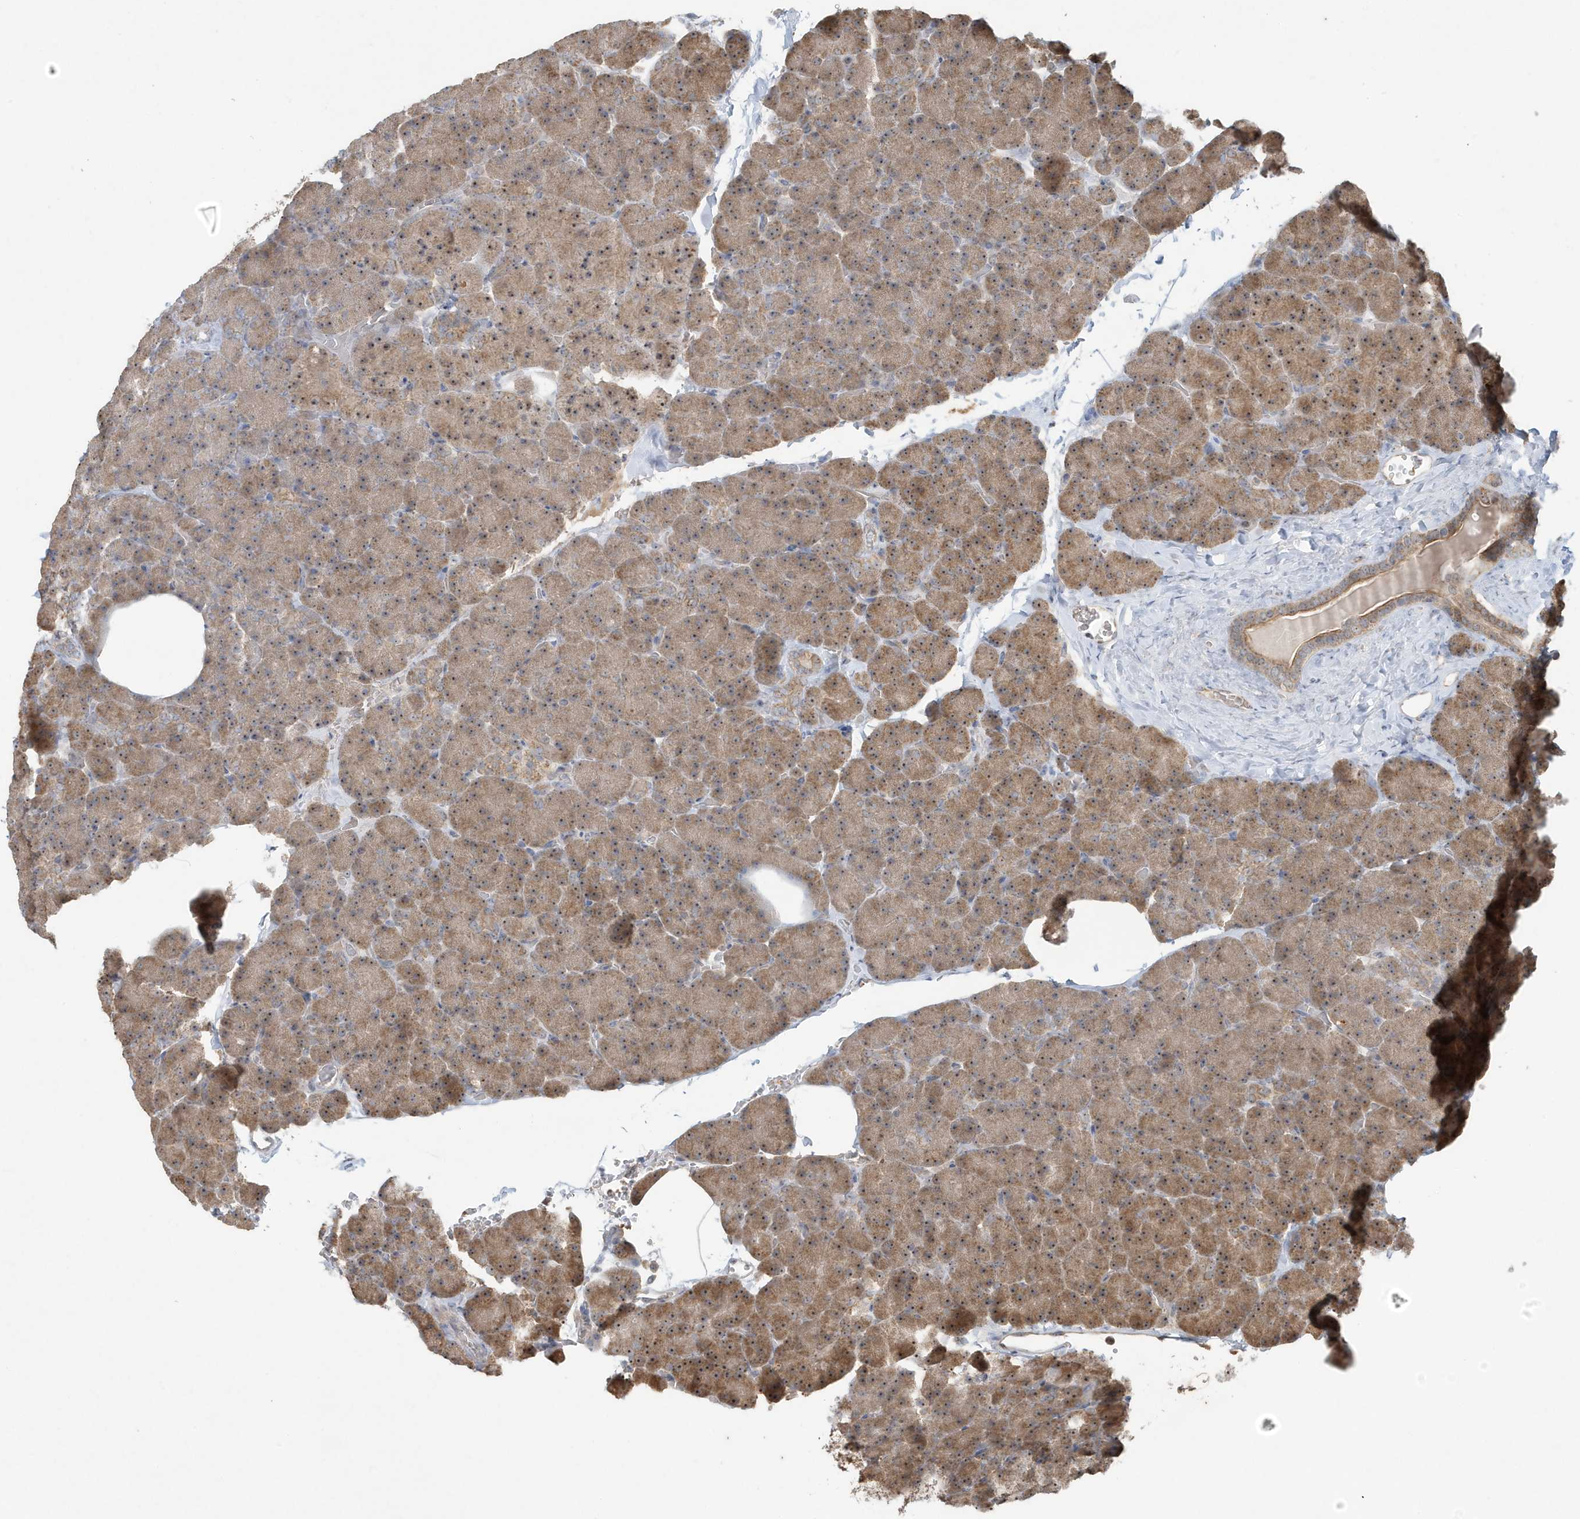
{"staining": {"intensity": "moderate", "quantity": ">75%", "location": "cytoplasmic/membranous,nuclear"}, "tissue": "pancreas", "cell_type": "Exocrine glandular cells", "image_type": "normal", "snomed": [{"axis": "morphology", "description": "Normal tissue, NOS"}, {"axis": "morphology", "description": "Carcinoid, malignant, NOS"}, {"axis": "topography", "description": "Pancreas"}], "caption": "There is medium levels of moderate cytoplasmic/membranous,nuclear staining in exocrine glandular cells of normal pancreas, as demonstrated by immunohistochemical staining (brown color).", "gene": "ABCB9", "patient": {"sex": "female", "age": 35}}